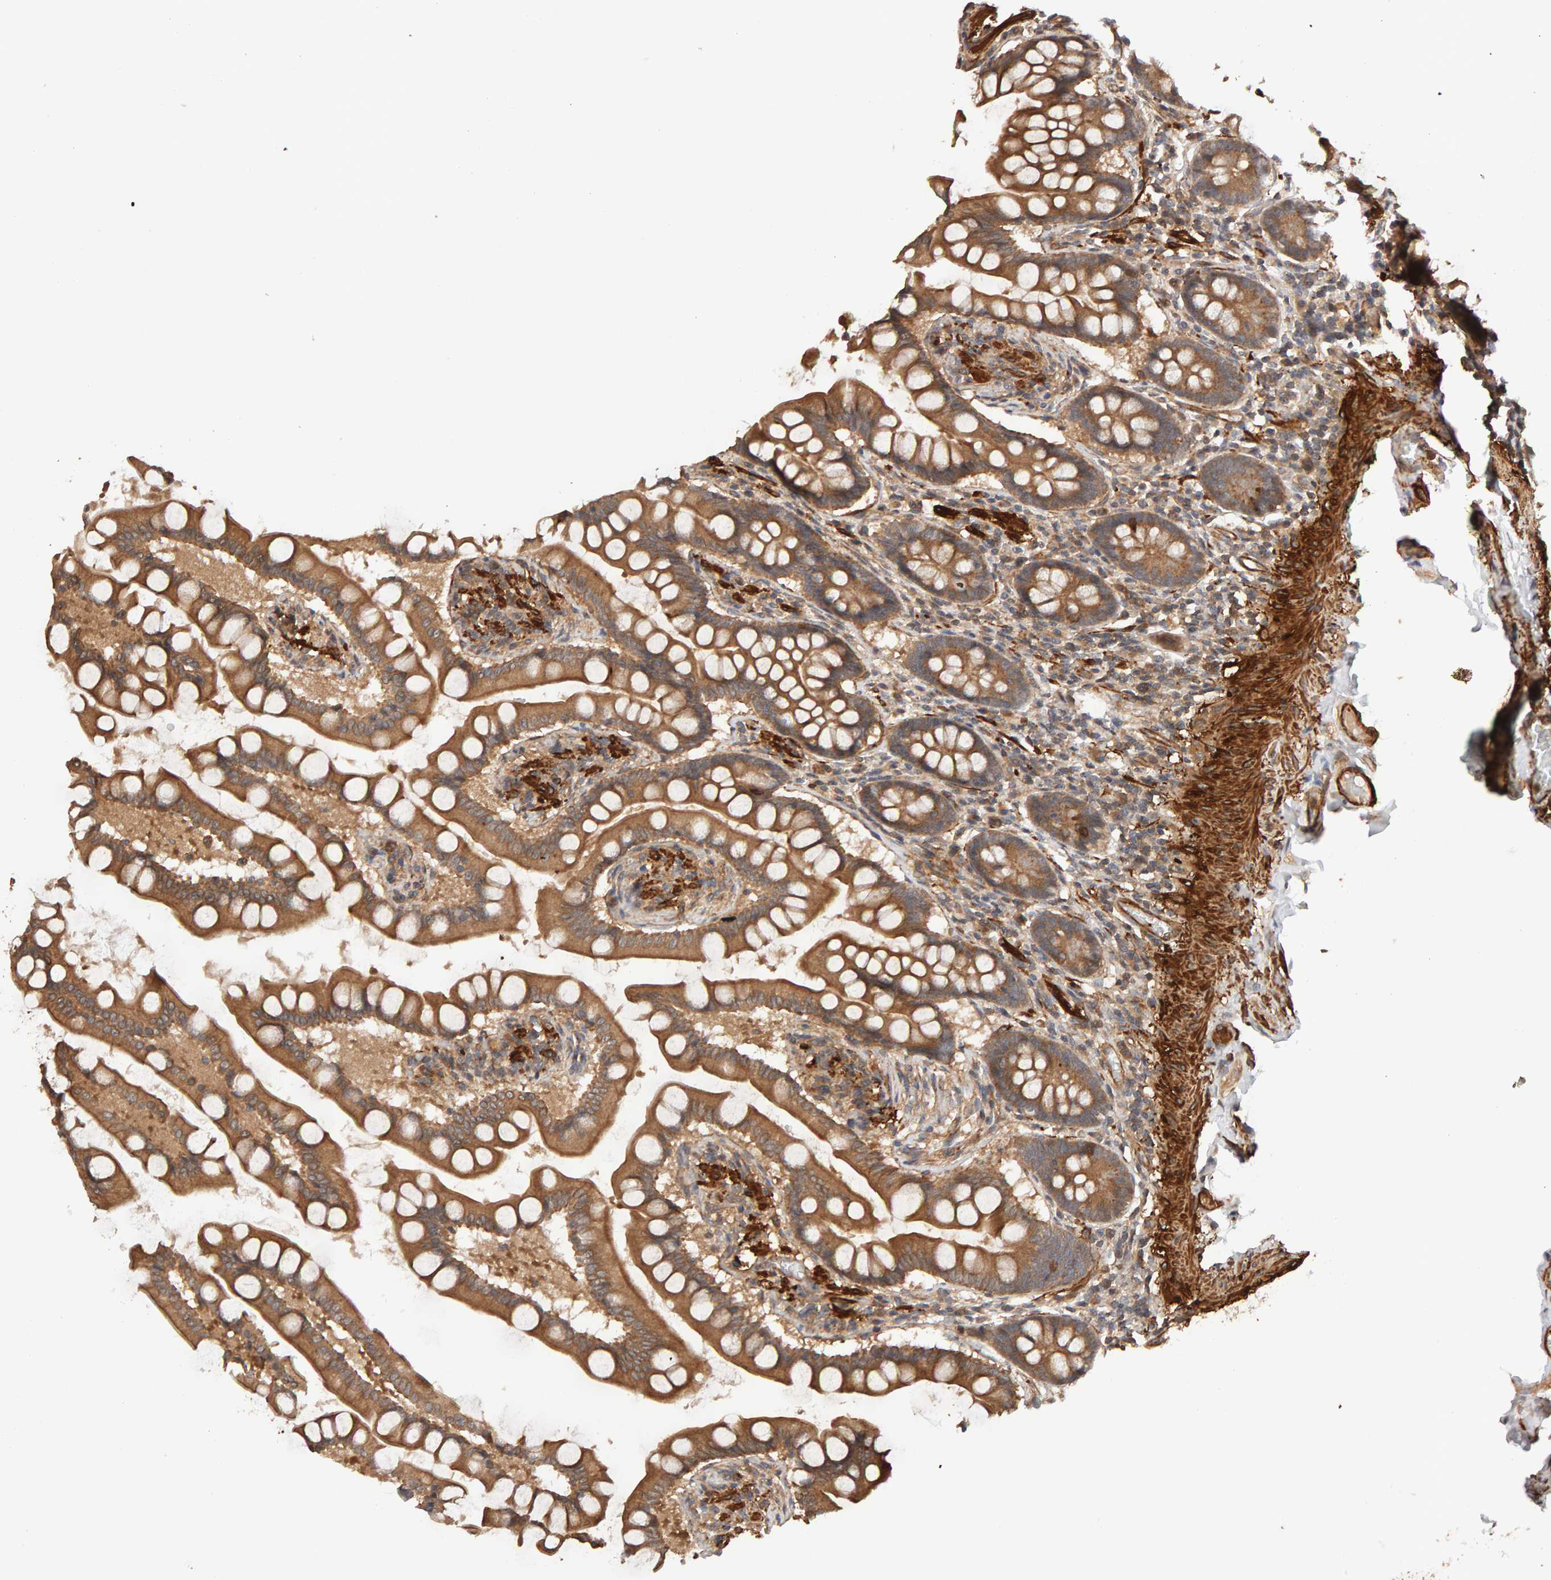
{"staining": {"intensity": "moderate", "quantity": ">75%", "location": "cytoplasmic/membranous"}, "tissue": "small intestine", "cell_type": "Glandular cells", "image_type": "normal", "snomed": [{"axis": "morphology", "description": "Normal tissue, NOS"}, {"axis": "morphology", "description": "Developmental malformation"}, {"axis": "topography", "description": "Small intestine"}], "caption": "Small intestine stained with a brown dye exhibits moderate cytoplasmic/membranous positive expression in approximately >75% of glandular cells.", "gene": "SYNRG", "patient": {"sex": "male"}}